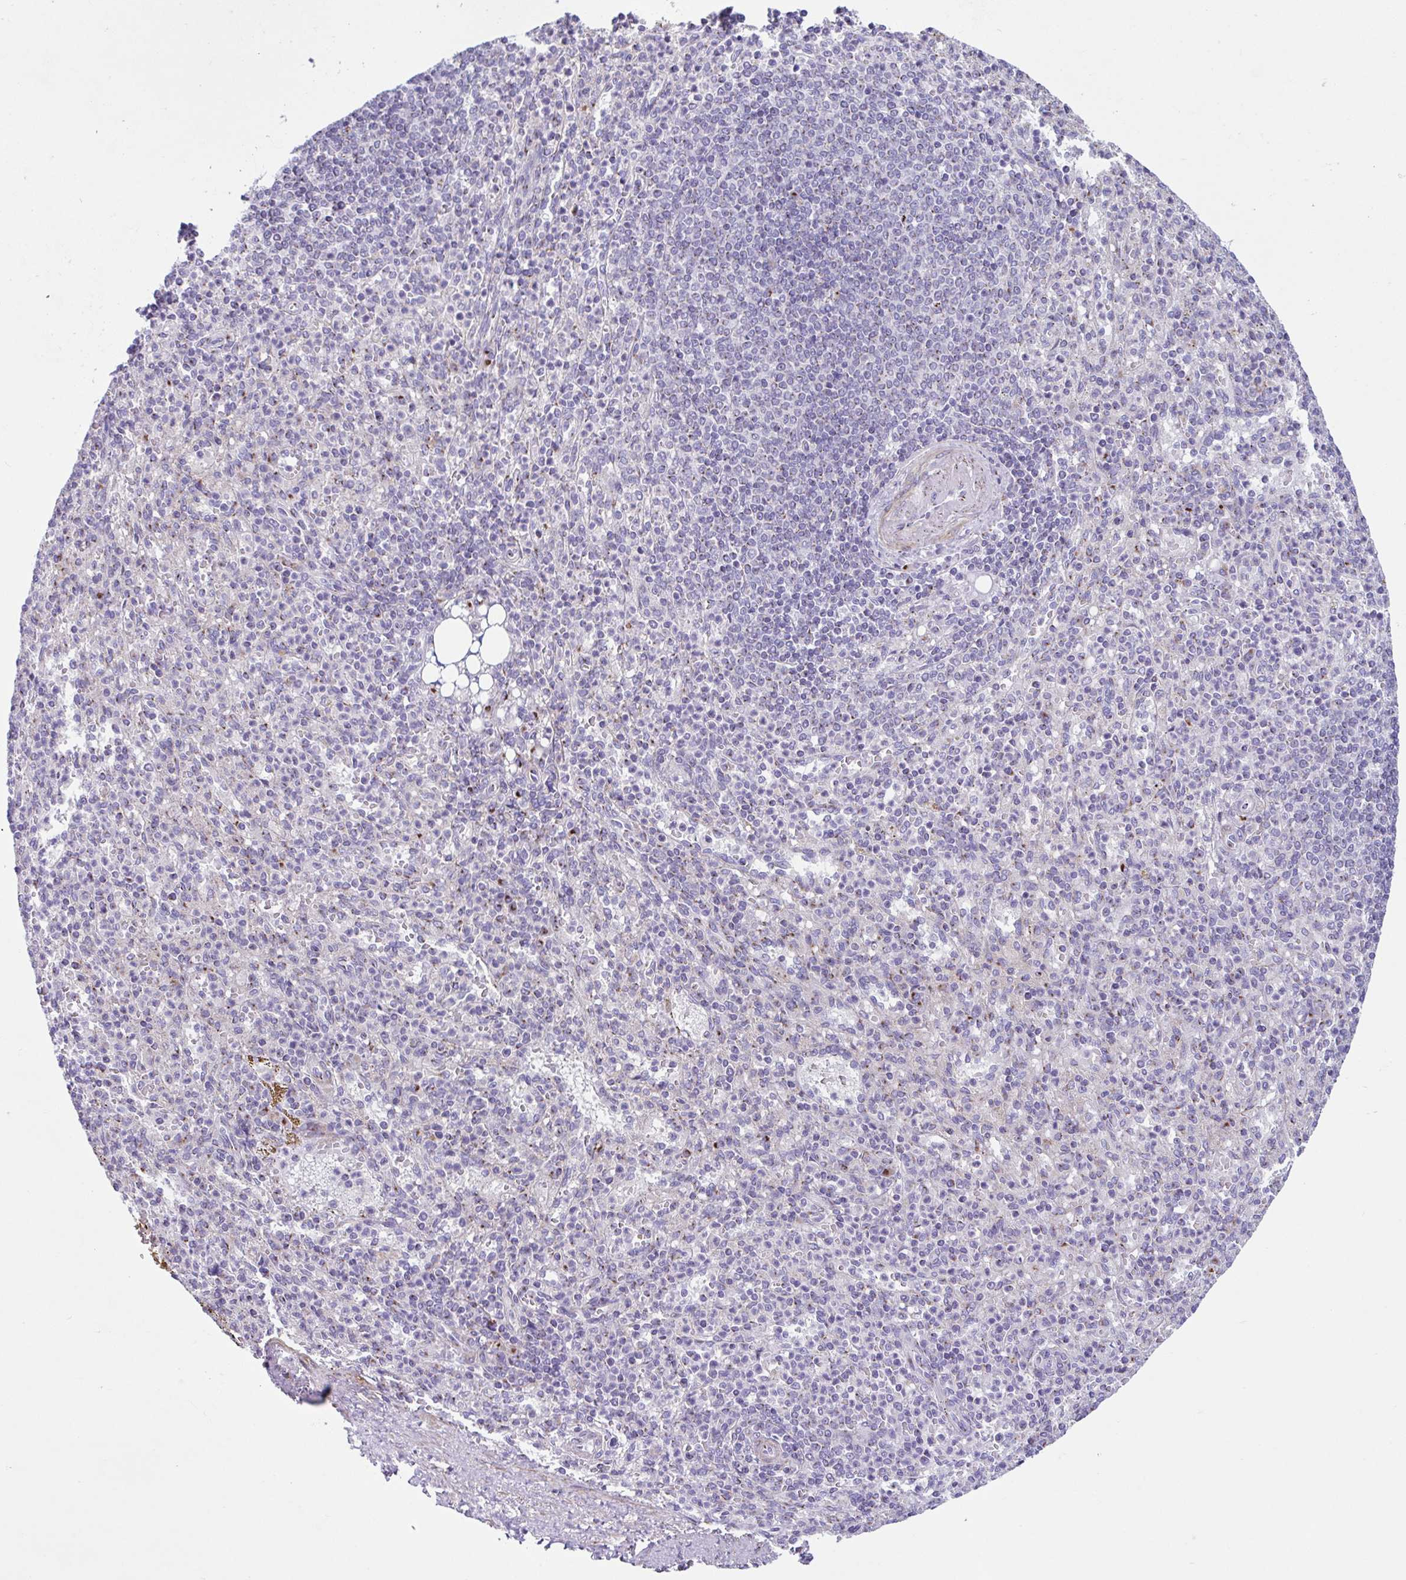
{"staining": {"intensity": "moderate", "quantity": "<25%", "location": "cytoplasmic/membranous"}, "tissue": "spleen", "cell_type": "Cells in red pulp", "image_type": "normal", "snomed": [{"axis": "morphology", "description": "Normal tissue, NOS"}, {"axis": "topography", "description": "Spleen"}], "caption": "Protein expression by immunohistochemistry (IHC) displays moderate cytoplasmic/membranous expression in about <25% of cells in red pulp in unremarkable spleen.", "gene": "COL17A1", "patient": {"sex": "female", "age": 74}}